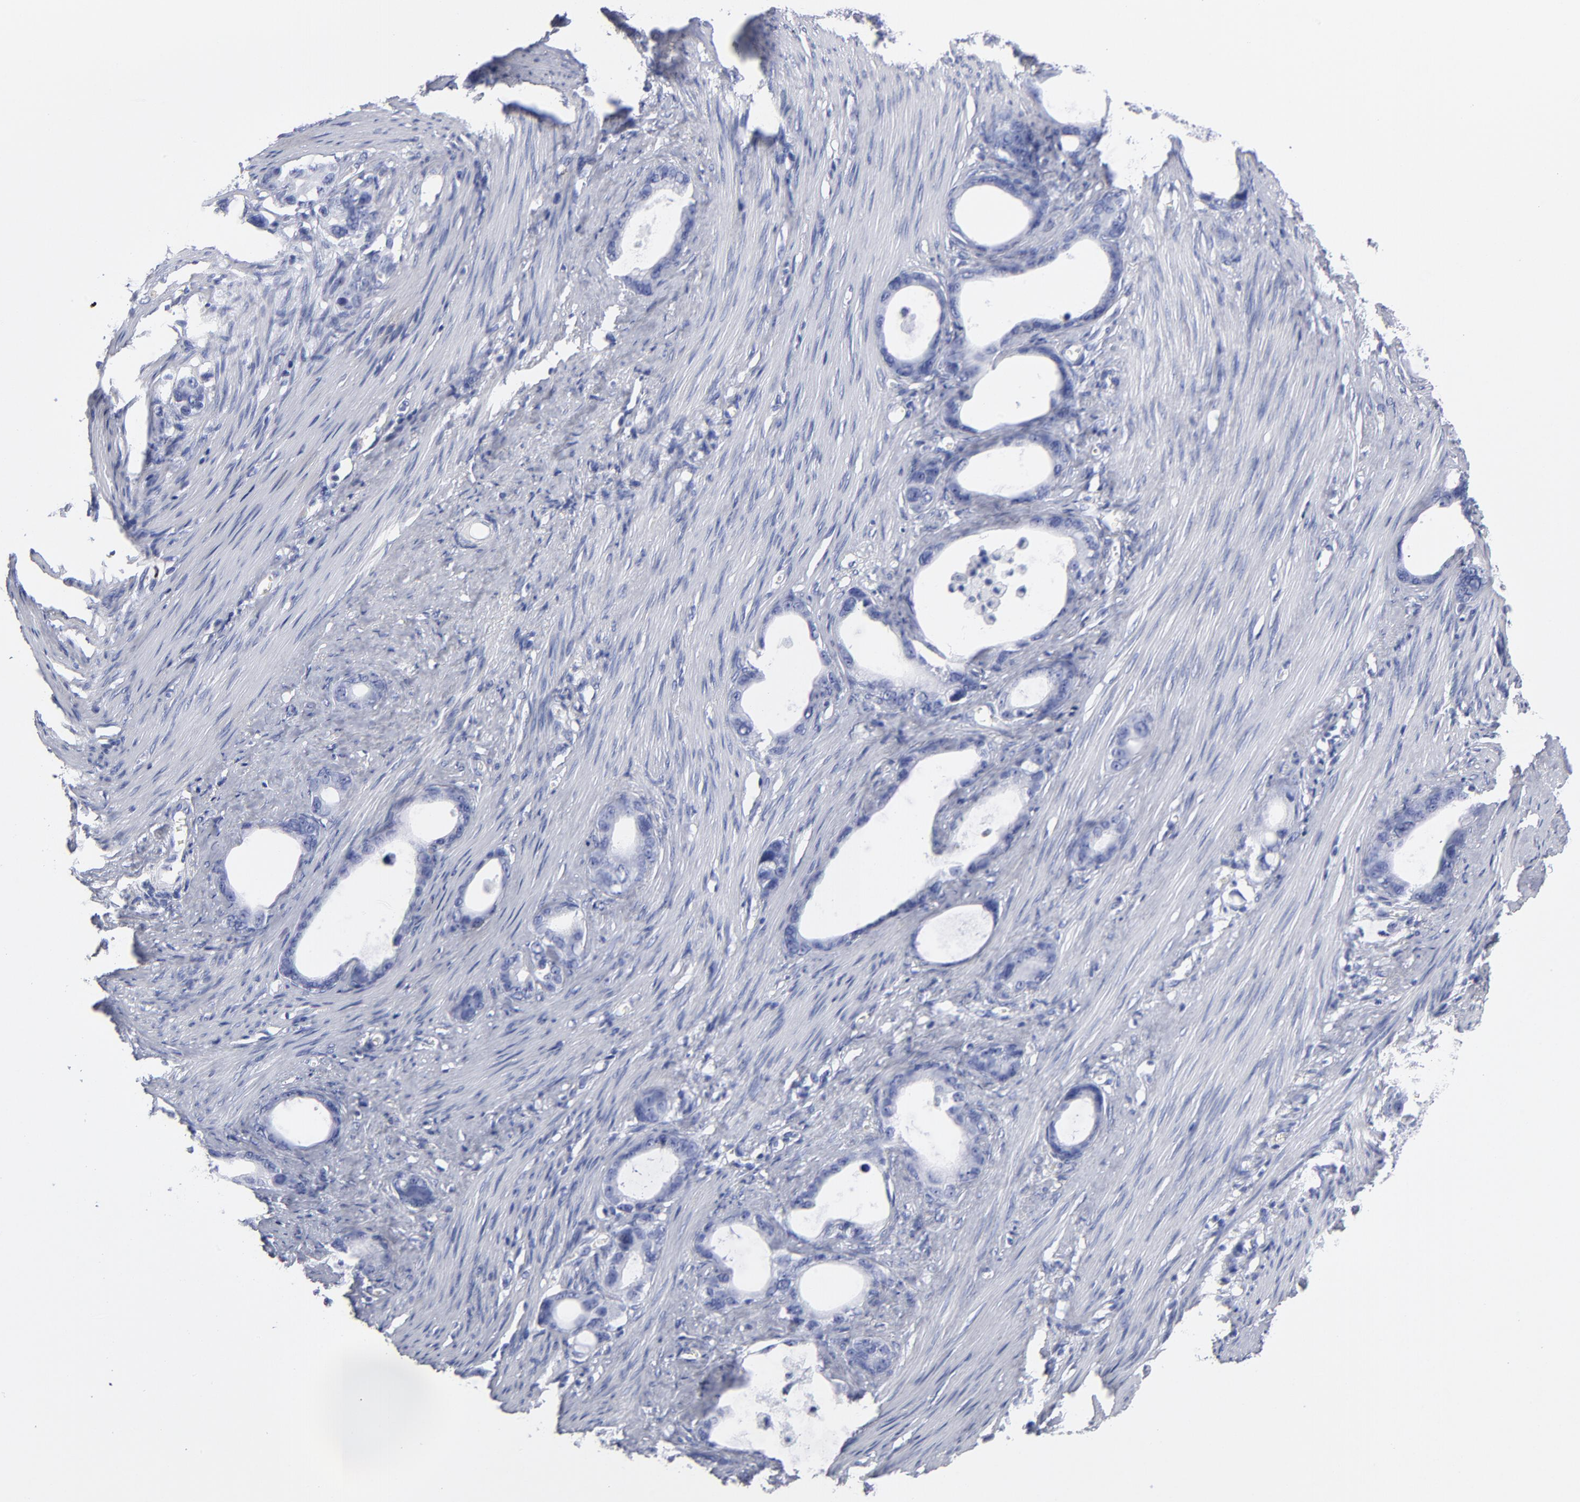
{"staining": {"intensity": "negative", "quantity": "none", "location": "none"}, "tissue": "stomach cancer", "cell_type": "Tumor cells", "image_type": "cancer", "snomed": [{"axis": "morphology", "description": "Adenocarcinoma, NOS"}, {"axis": "topography", "description": "Stomach"}], "caption": "This is an immunohistochemistry (IHC) photomicrograph of human stomach cancer. There is no staining in tumor cells.", "gene": "ARG1", "patient": {"sex": "female", "age": 75}}